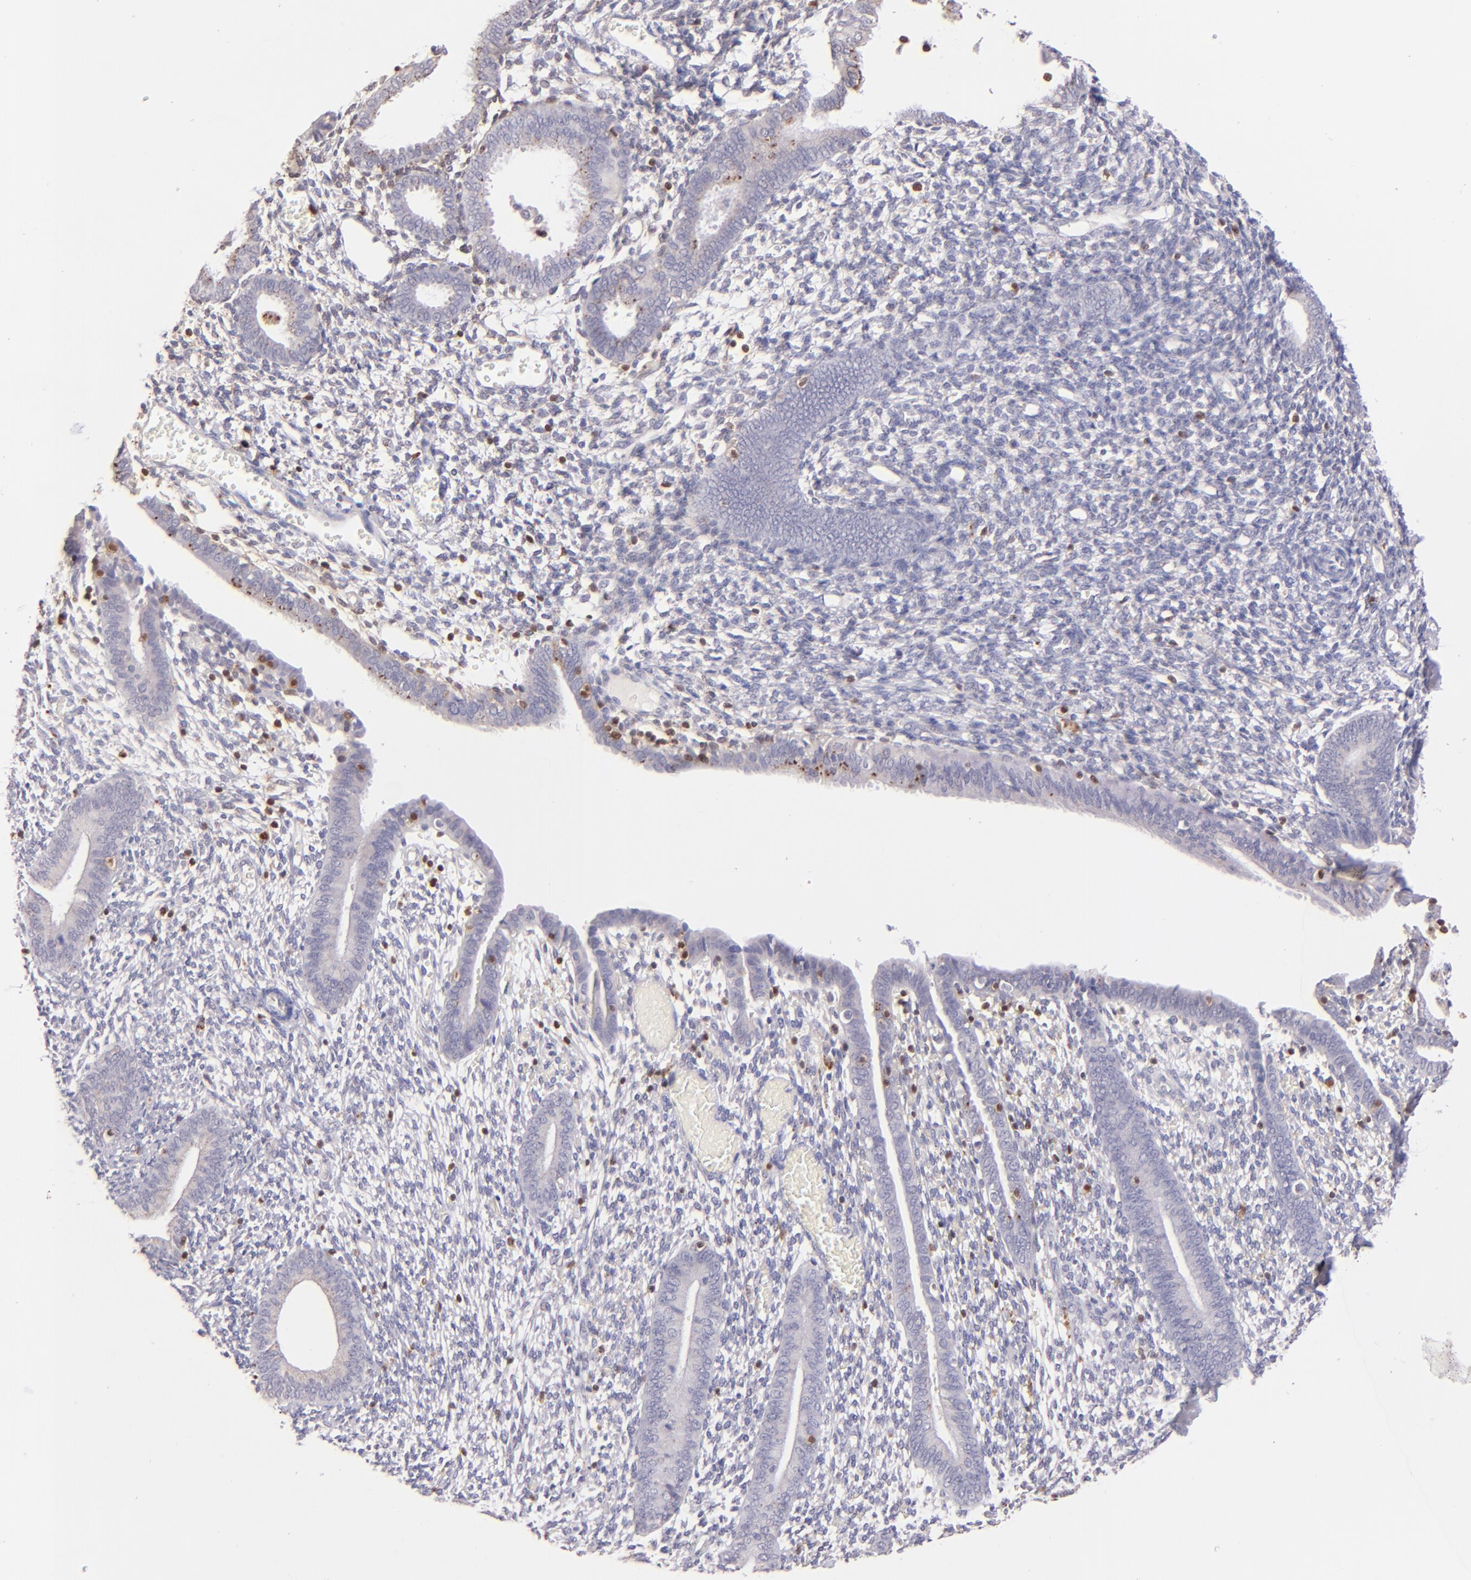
{"staining": {"intensity": "negative", "quantity": "none", "location": "none"}, "tissue": "endometrium", "cell_type": "Cells in endometrial stroma", "image_type": "normal", "snomed": [{"axis": "morphology", "description": "Normal tissue, NOS"}, {"axis": "topography", "description": "Smooth muscle"}, {"axis": "topography", "description": "Endometrium"}], "caption": "Cells in endometrial stroma show no significant expression in normal endometrium. (DAB (3,3'-diaminobenzidine) immunohistochemistry visualized using brightfield microscopy, high magnification).", "gene": "ZAP70", "patient": {"sex": "female", "age": 57}}